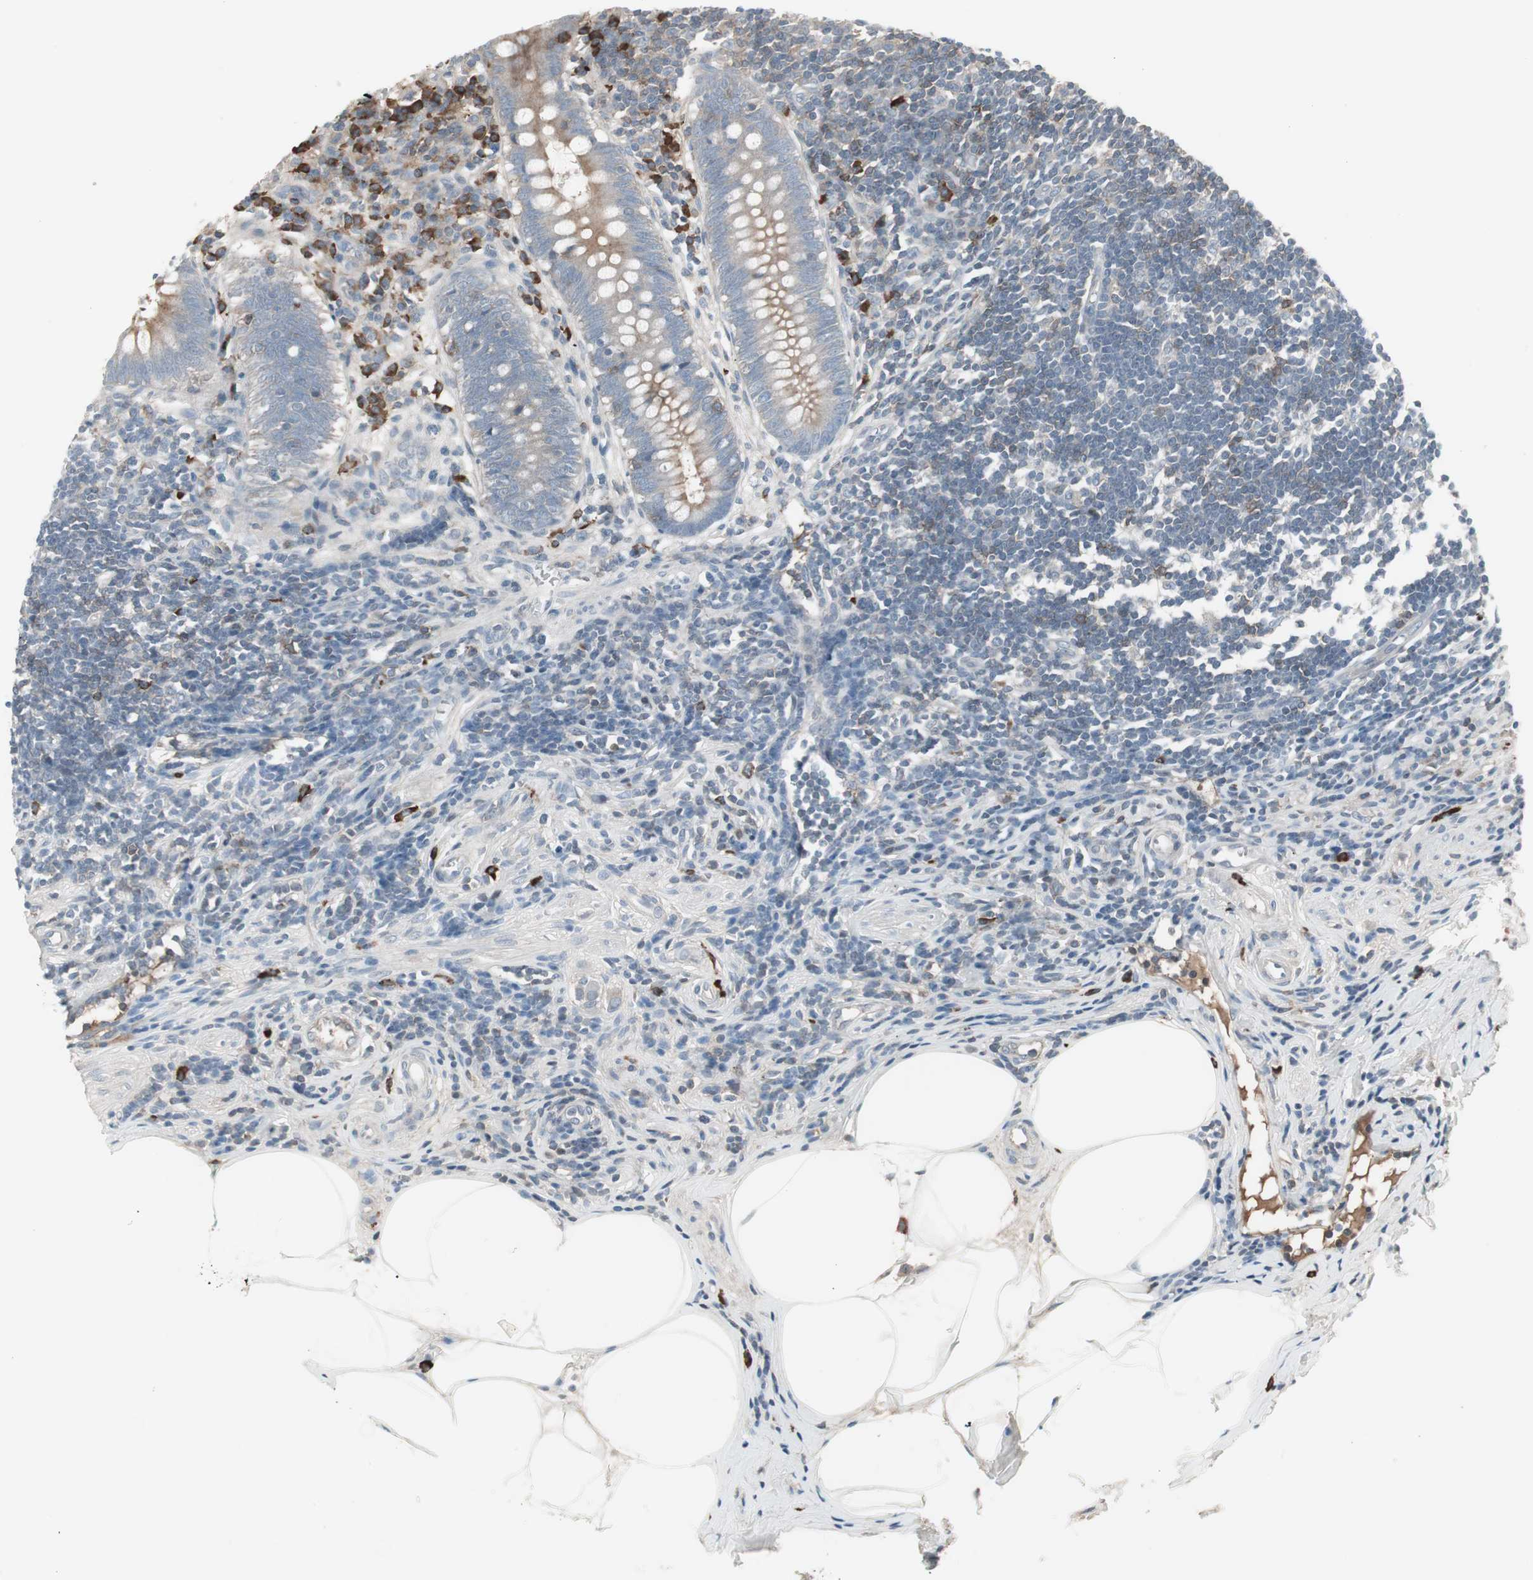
{"staining": {"intensity": "weak", "quantity": ">75%", "location": "cytoplasmic/membranous"}, "tissue": "appendix", "cell_type": "Glandular cells", "image_type": "normal", "snomed": [{"axis": "morphology", "description": "Normal tissue, NOS"}, {"axis": "topography", "description": "Appendix"}], "caption": "Brown immunohistochemical staining in unremarkable appendix reveals weak cytoplasmic/membranous staining in approximately >75% of glandular cells. (Brightfield microscopy of DAB IHC at high magnification).", "gene": "ZSCAN32", "patient": {"sex": "female", "age": 50}}